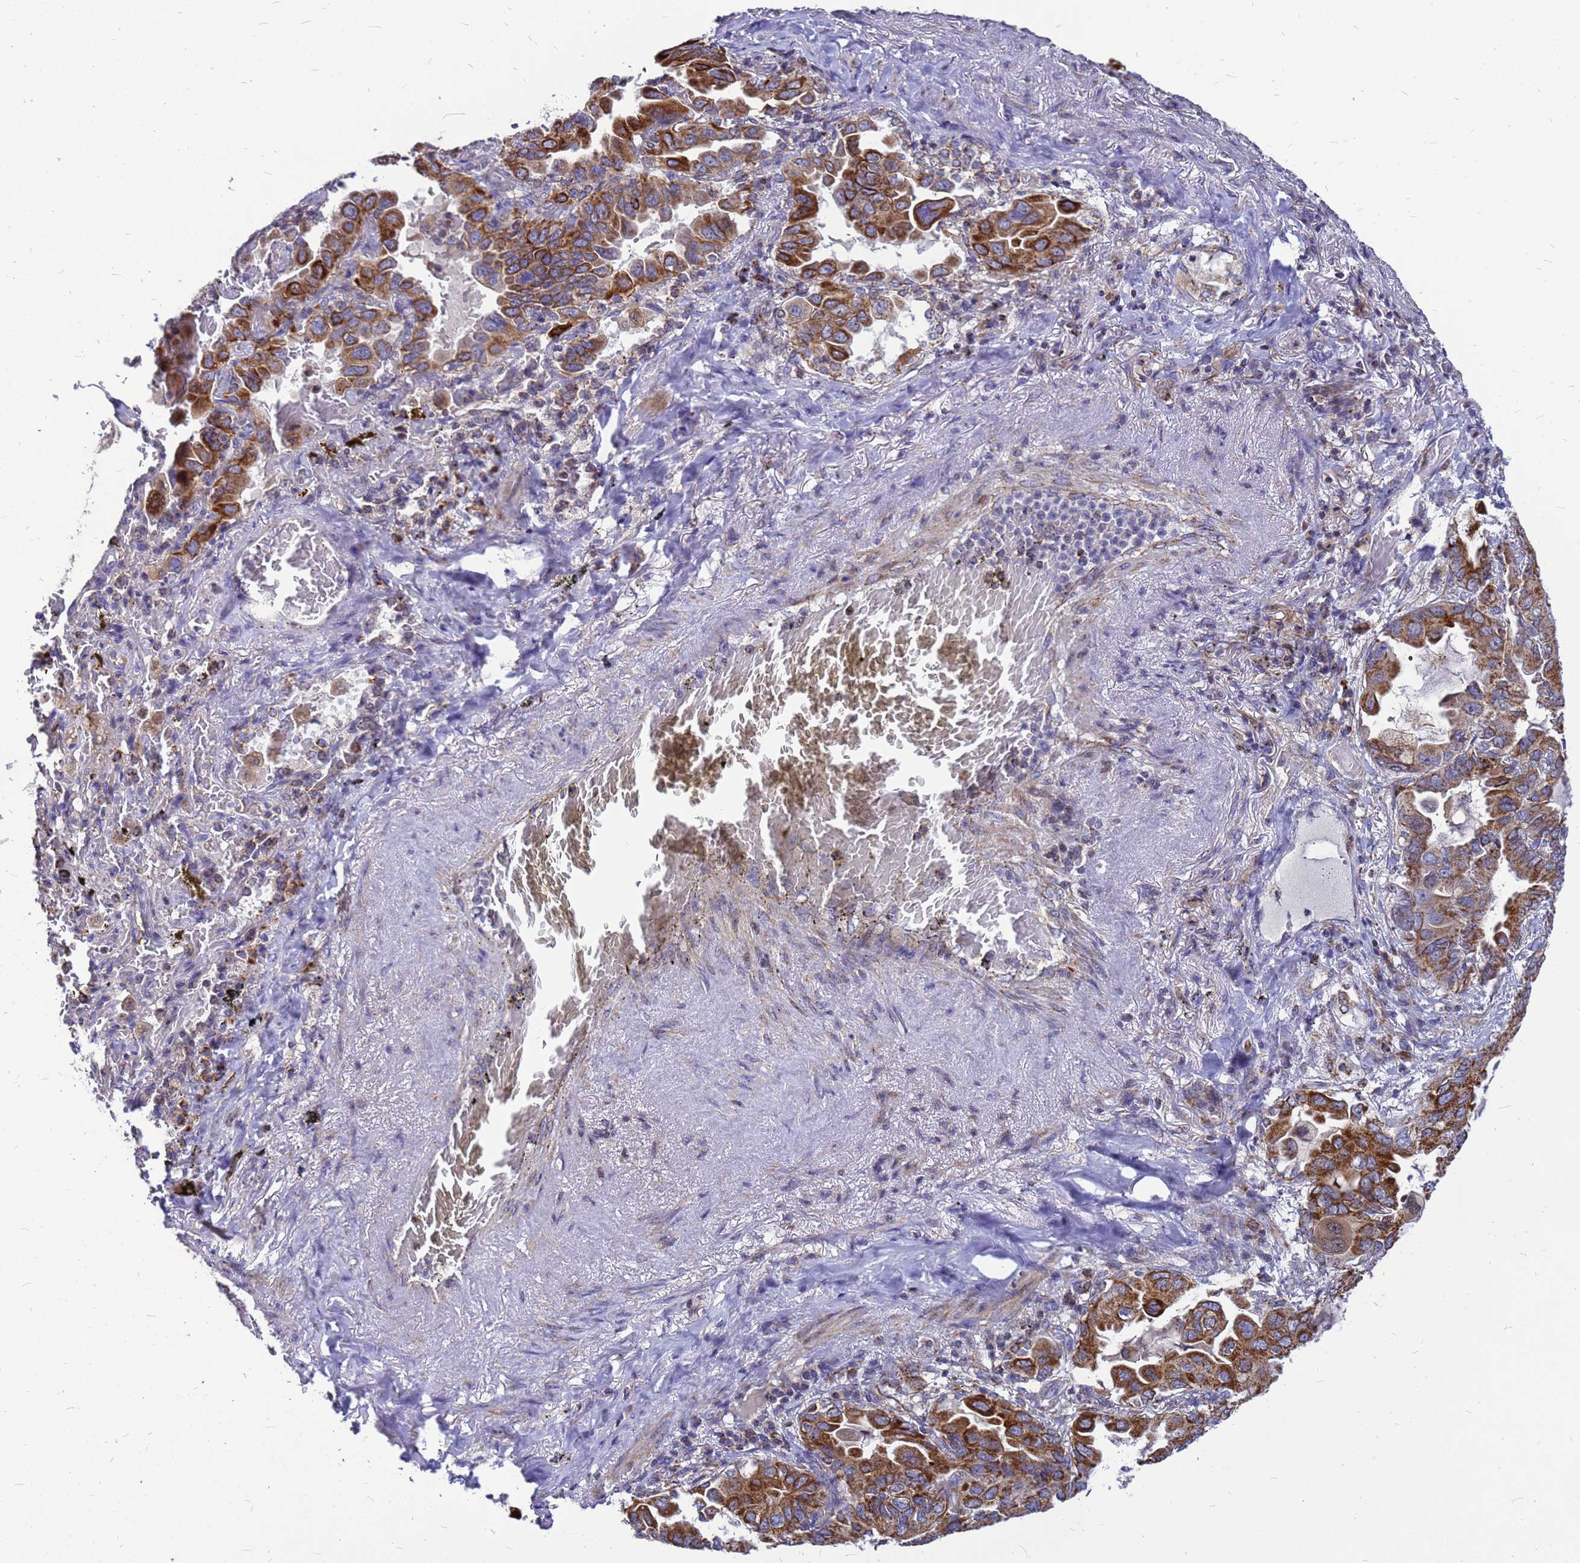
{"staining": {"intensity": "strong", "quantity": ">75%", "location": "cytoplasmic/membranous"}, "tissue": "lung cancer", "cell_type": "Tumor cells", "image_type": "cancer", "snomed": [{"axis": "morphology", "description": "Adenocarcinoma, NOS"}, {"axis": "topography", "description": "Lung"}], "caption": "IHC micrograph of neoplastic tissue: lung cancer stained using immunohistochemistry reveals high levels of strong protein expression localized specifically in the cytoplasmic/membranous of tumor cells, appearing as a cytoplasmic/membranous brown color.", "gene": "CMC4", "patient": {"sex": "male", "age": 64}}